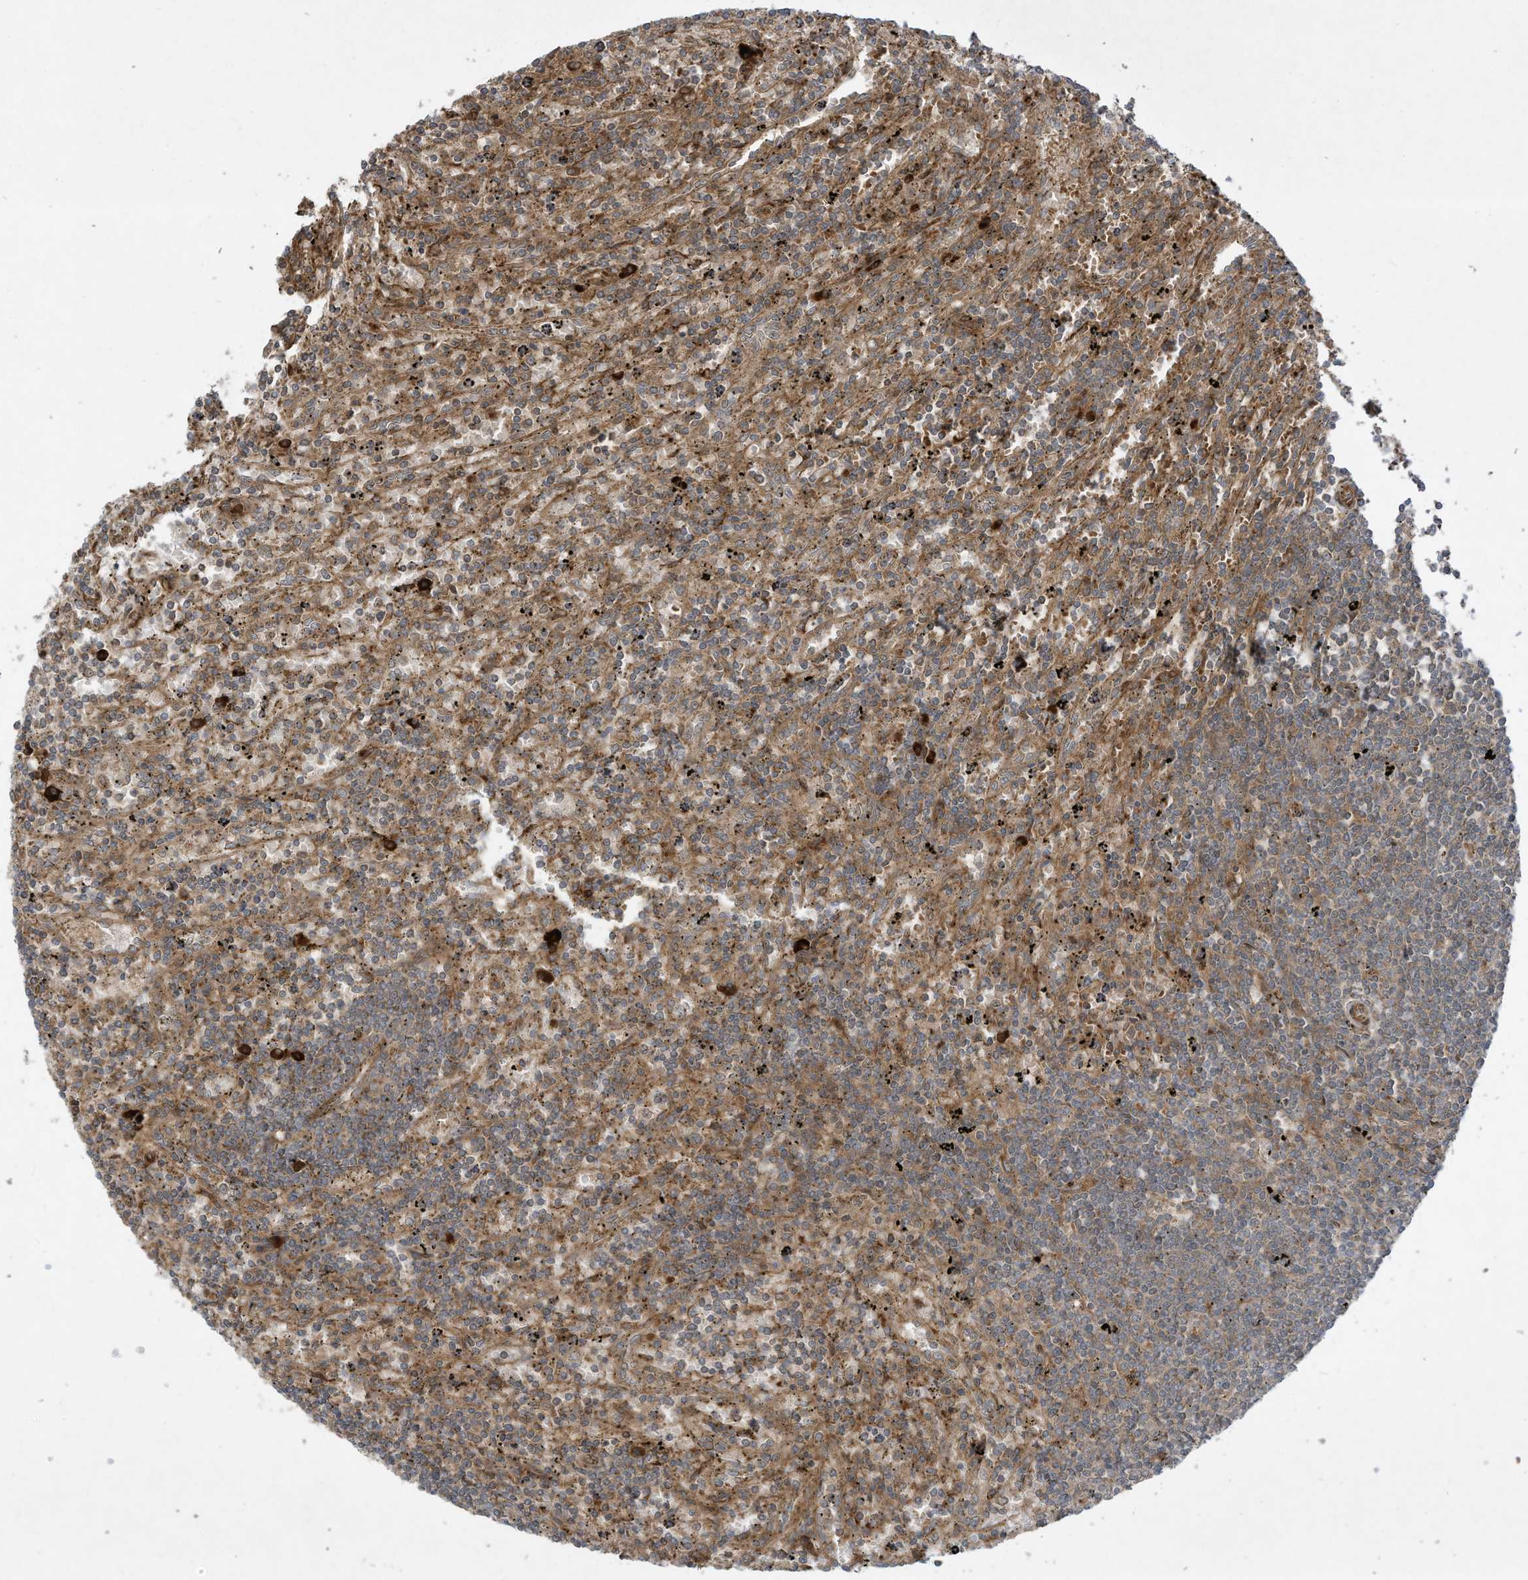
{"staining": {"intensity": "moderate", "quantity": ">75%", "location": "cytoplasmic/membranous"}, "tissue": "lymphoma", "cell_type": "Tumor cells", "image_type": "cancer", "snomed": [{"axis": "morphology", "description": "Malignant lymphoma, non-Hodgkin's type, Low grade"}, {"axis": "topography", "description": "Spleen"}], "caption": "Brown immunohistochemical staining in human malignant lymphoma, non-Hodgkin's type (low-grade) reveals moderate cytoplasmic/membranous expression in about >75% of tumor cells.", "gene": "DDIT4", "patient": {"sex": "male", "age": 76}}